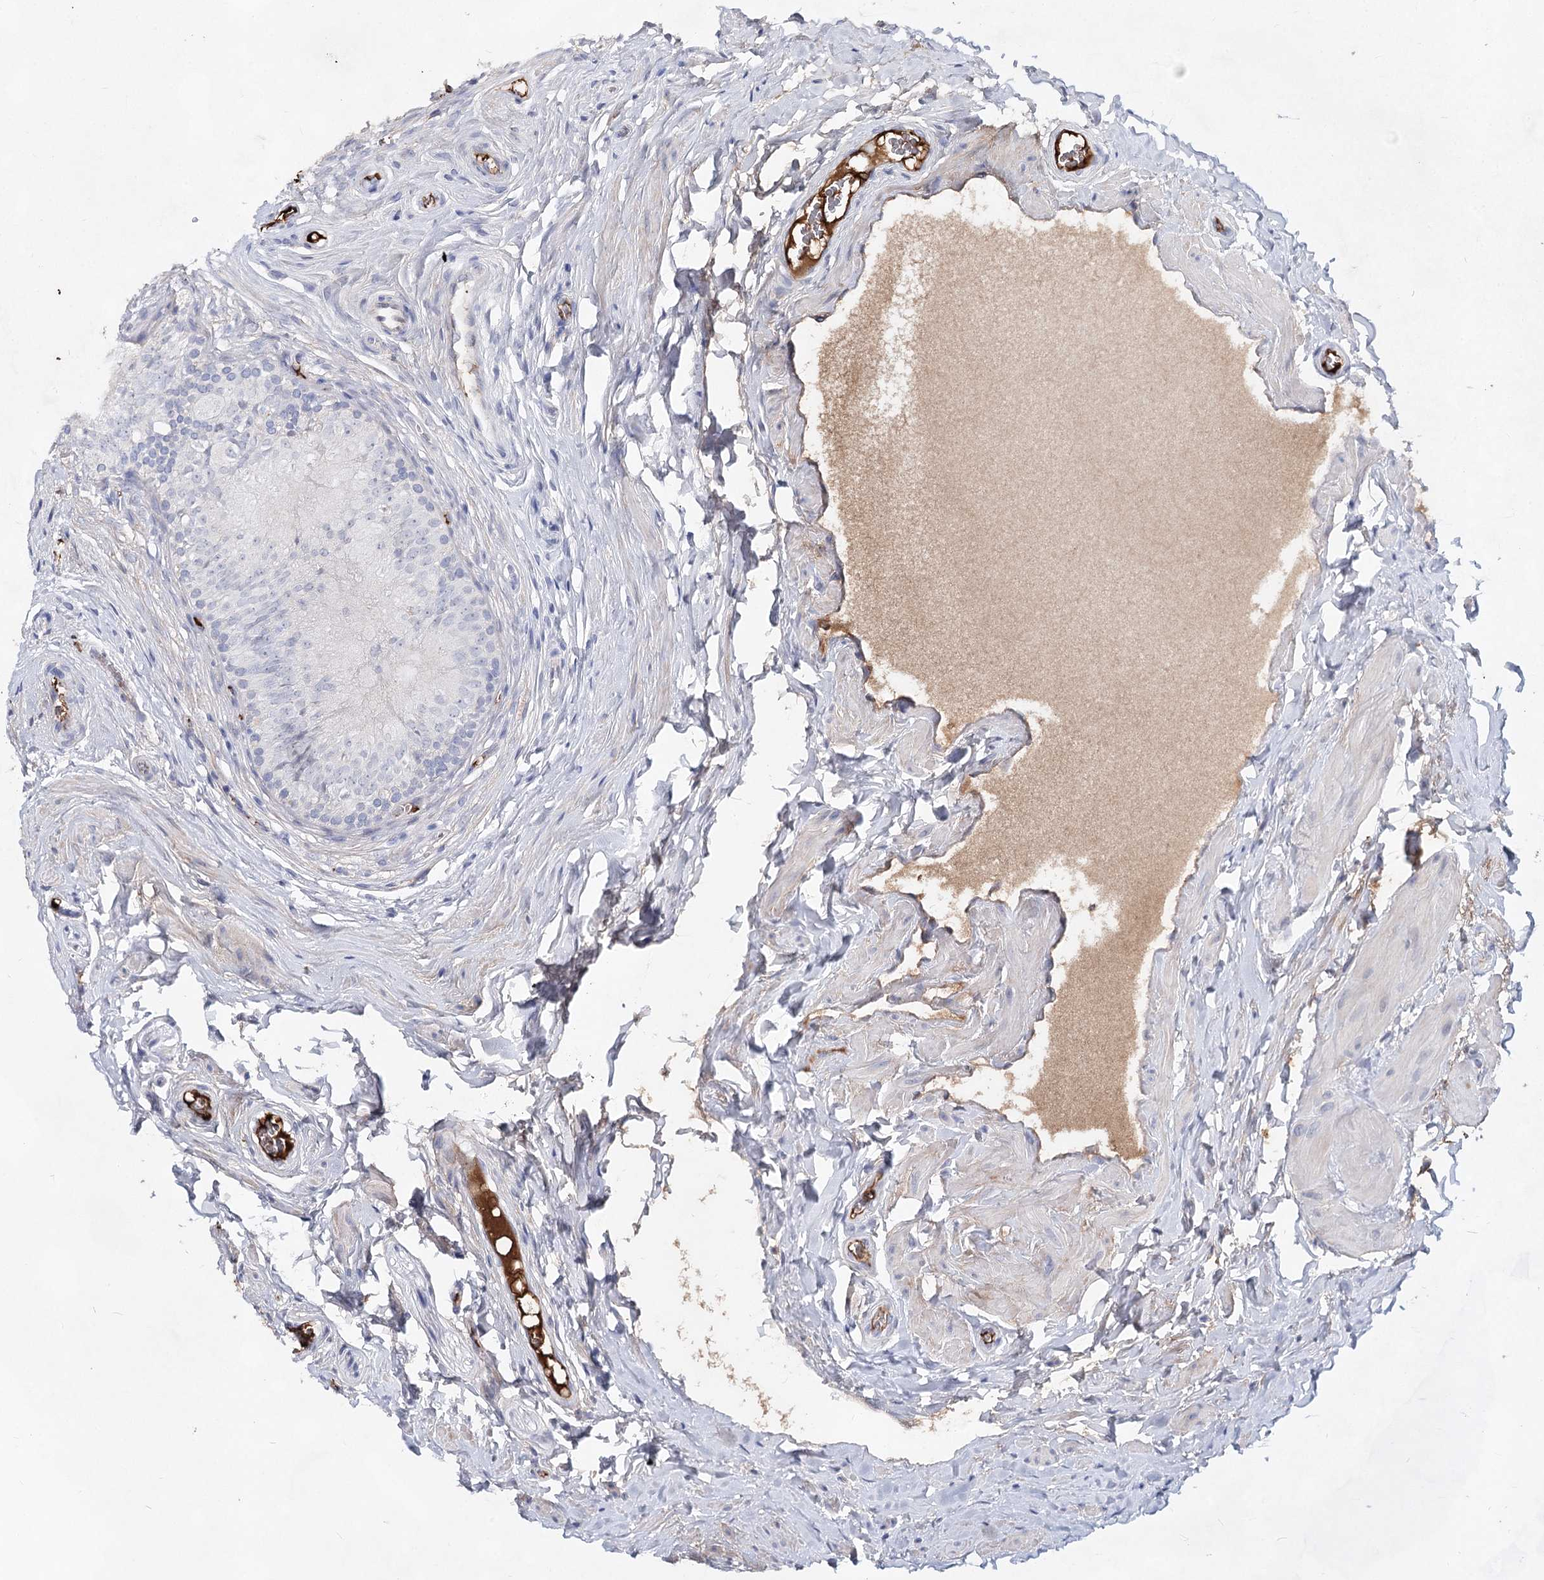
{"staining": {"intensity": "negative", "quantity": "none", "location": "none"}, "tissue": "epididymis", "cell_type": "Glandular cells", "image_type": "normal", "snomed": [{"axis": "morphology", "description": "Normal tissue, NOS"}, {"axis": "topography", "description": "Epididymis"}], "caption": "IHC of benign epididymis exhibits no positivity in glandular cells.", "gene": "TASOR2", "patient": {"sex": "male", "age": 46}}